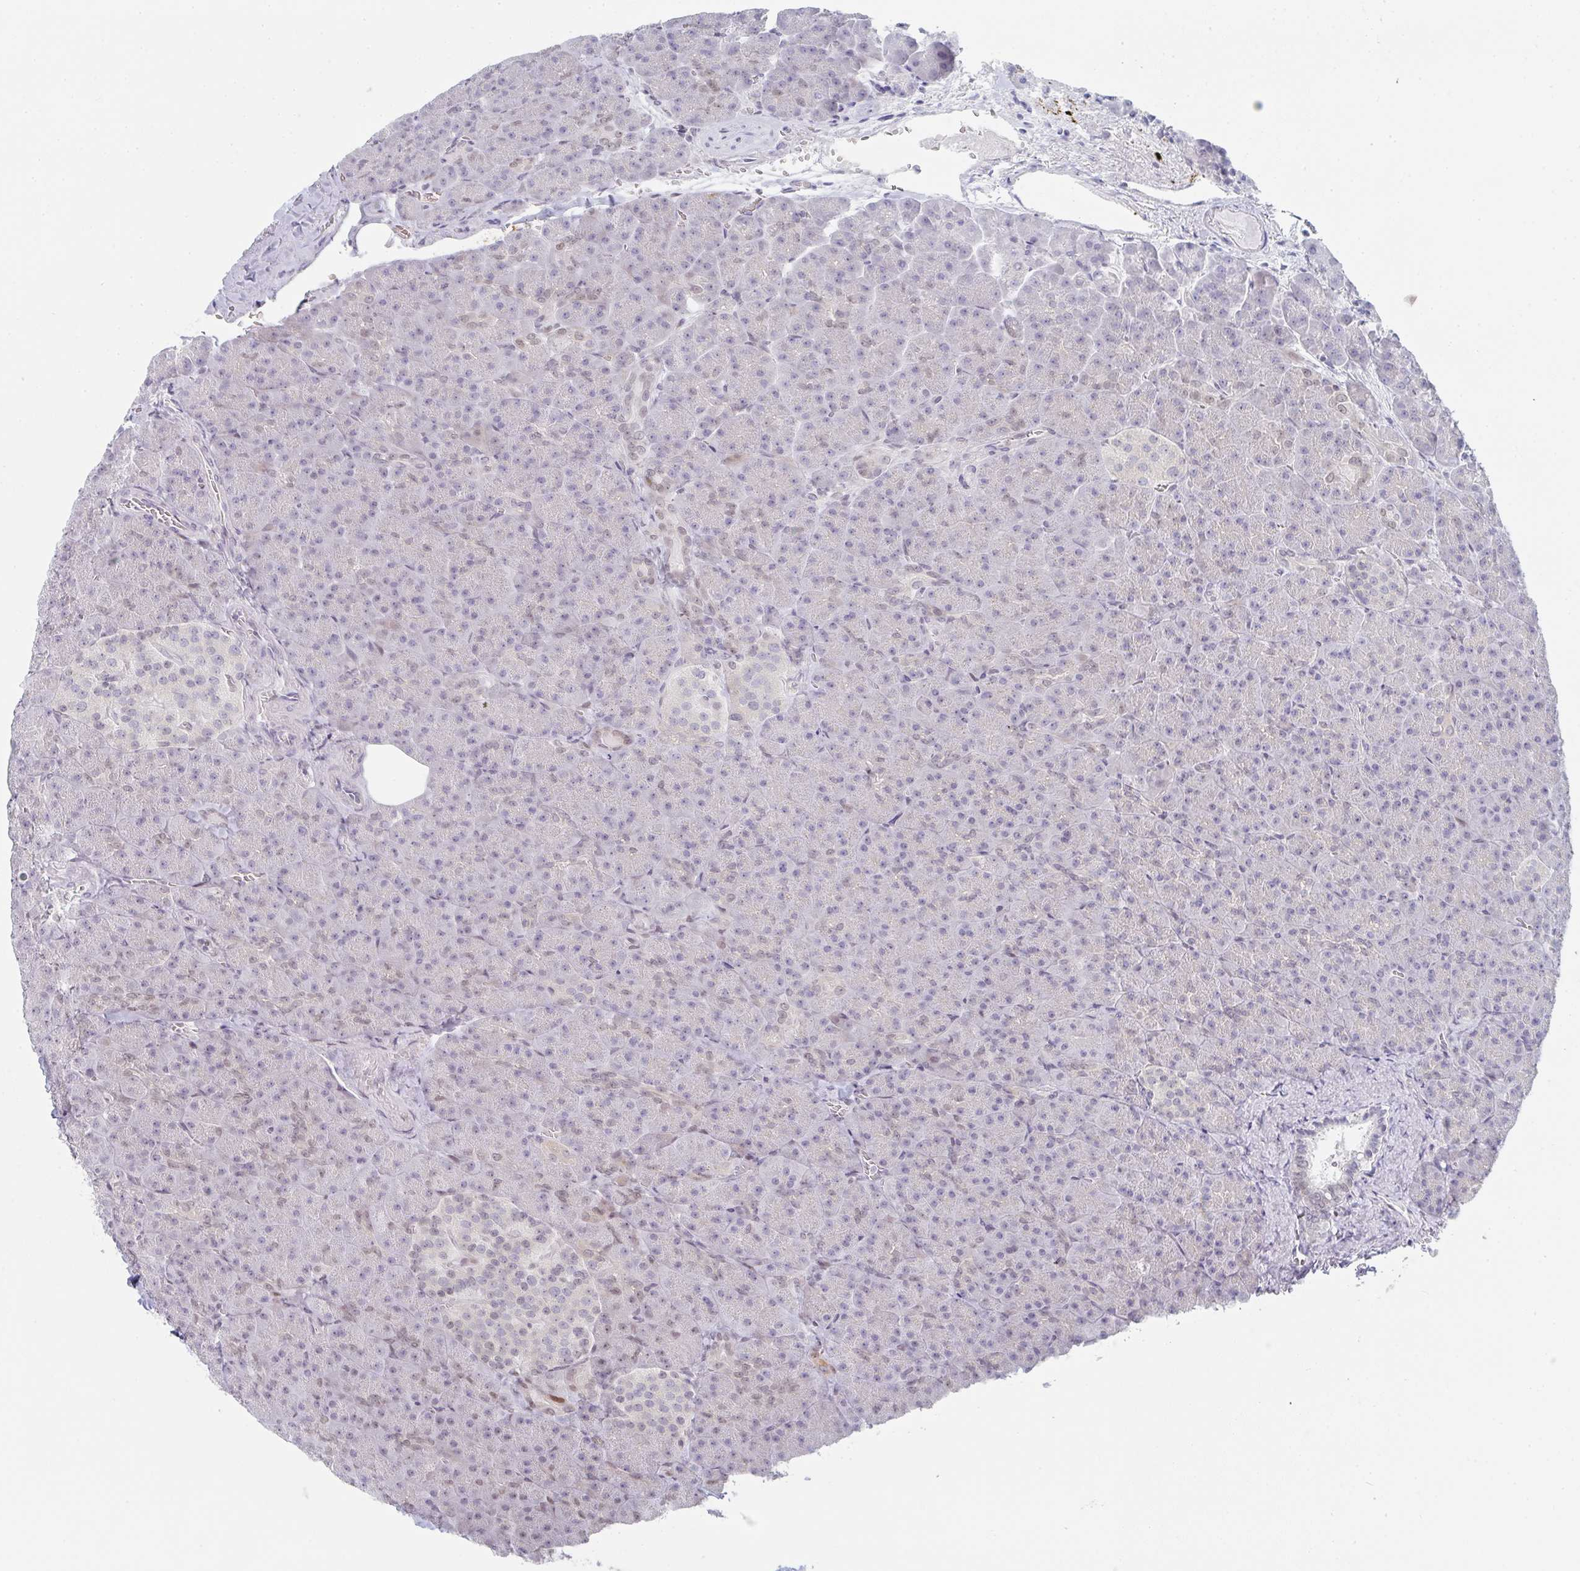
{"staining": {"intensity": "weak", "quantity": "25%-75%", "location": "nuclear"}, "tissue": "pancreas", "cell_type": "Exocrine glandular cells", "image_type": "normal", "snomed": [{"axis": "morphology", "description": "Normal tissue, NOS"}, {"axis": "topography", "description": "Pancreas"}], "caption": "This photomicrograph exhibits immunohistochemistry (IHC) staining of unremarkable human pancreas, with low weak nuclear positivity in approximately 25%-75% of exocrine glandular cells.", "gene": "POU2AF2", "patient": {"sex": "female", "age": 74}}